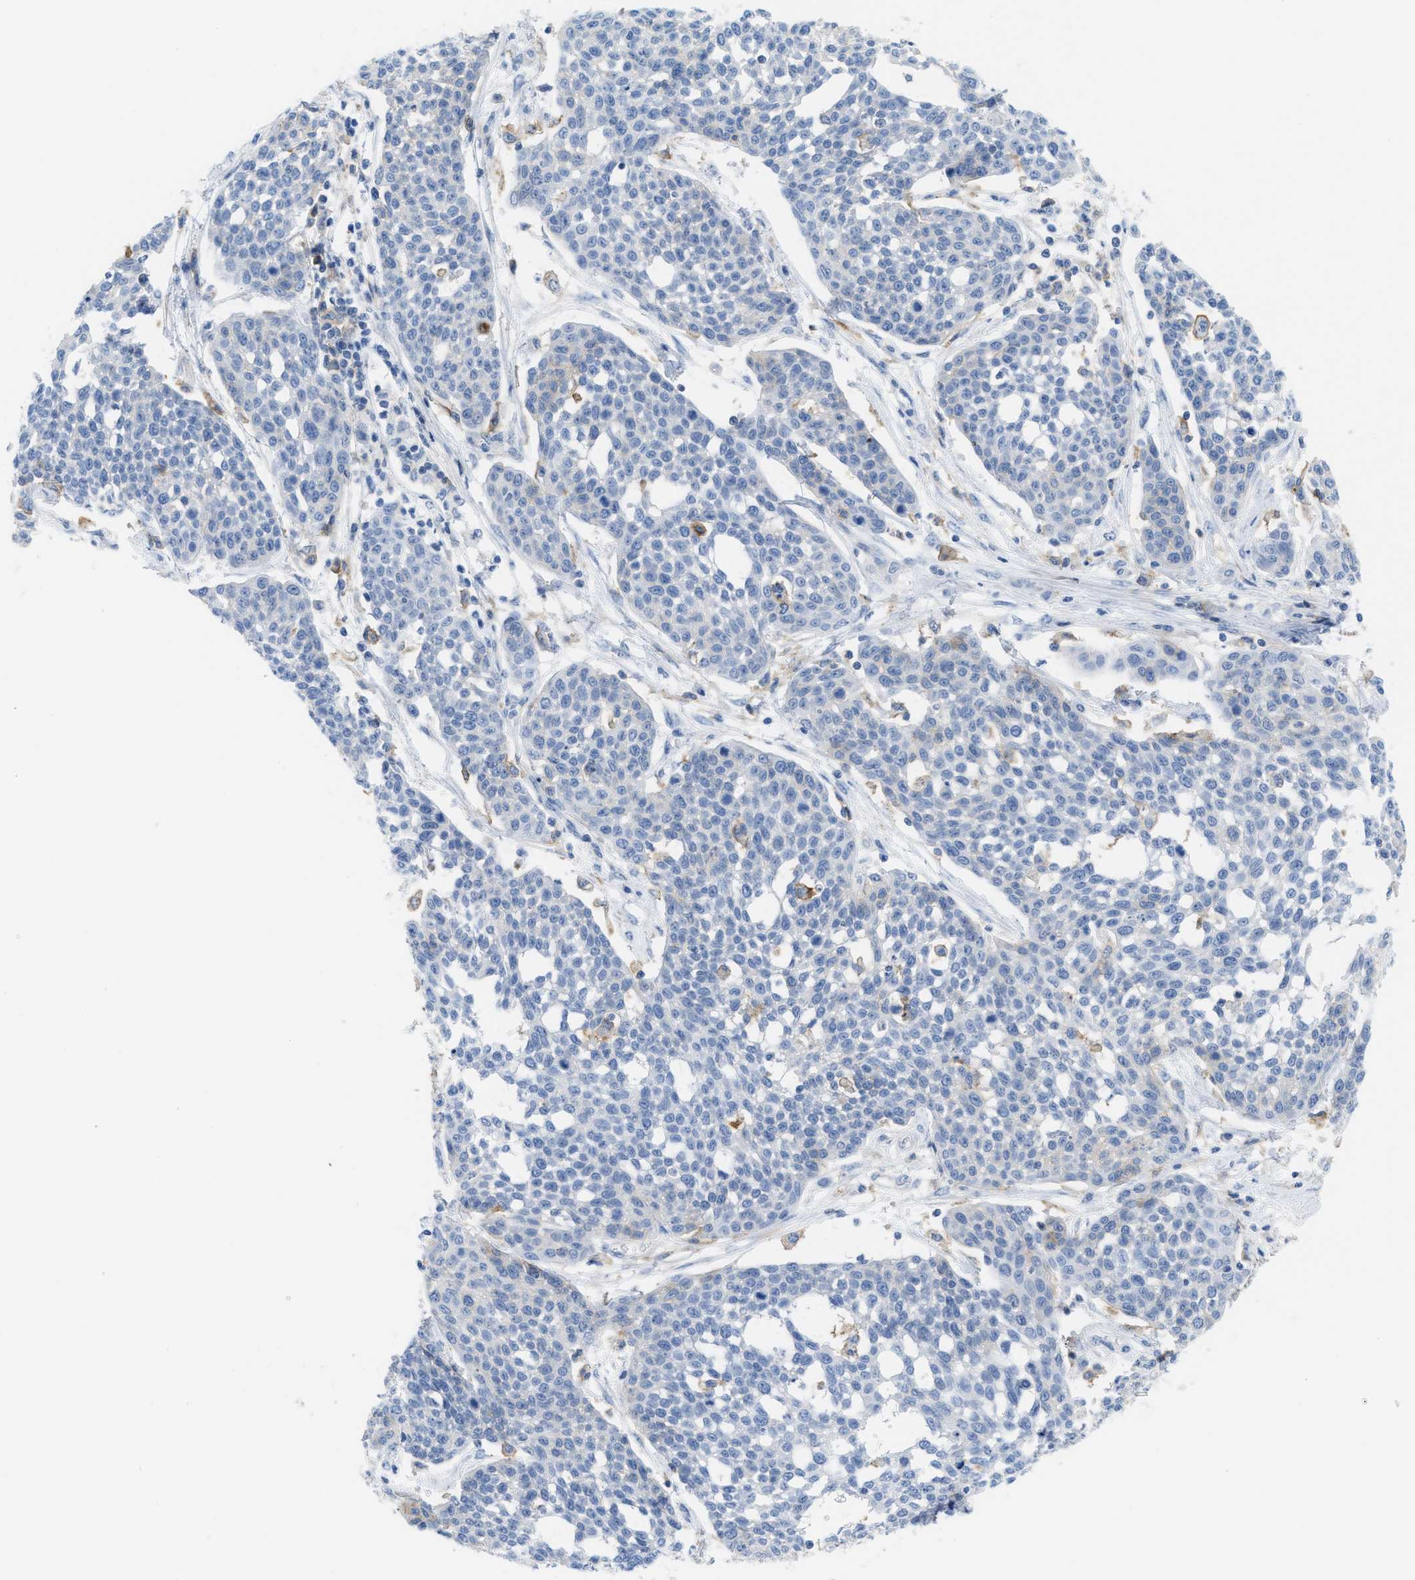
{"staining": {"intensity": "negative", "quantity": "none", "location": "none"}, "tissue": "cervical cancer", "cell_type": "Tumor cells", "image_type": "cancer", "snomed": [{"axis": "morphology", "description": "Squamous cell carcinoma, NOS"}, {"axis": "topography", "description": "Cervix"}], "caption": "DAB (3,3'-diaminobenzidine) immunohistochemical staining of cervical squamous cell carcinoma reveals no significant positivity in tumor cells.", "gene": "SLC3A2", "patient": {"sex": "female", "age": 34}}